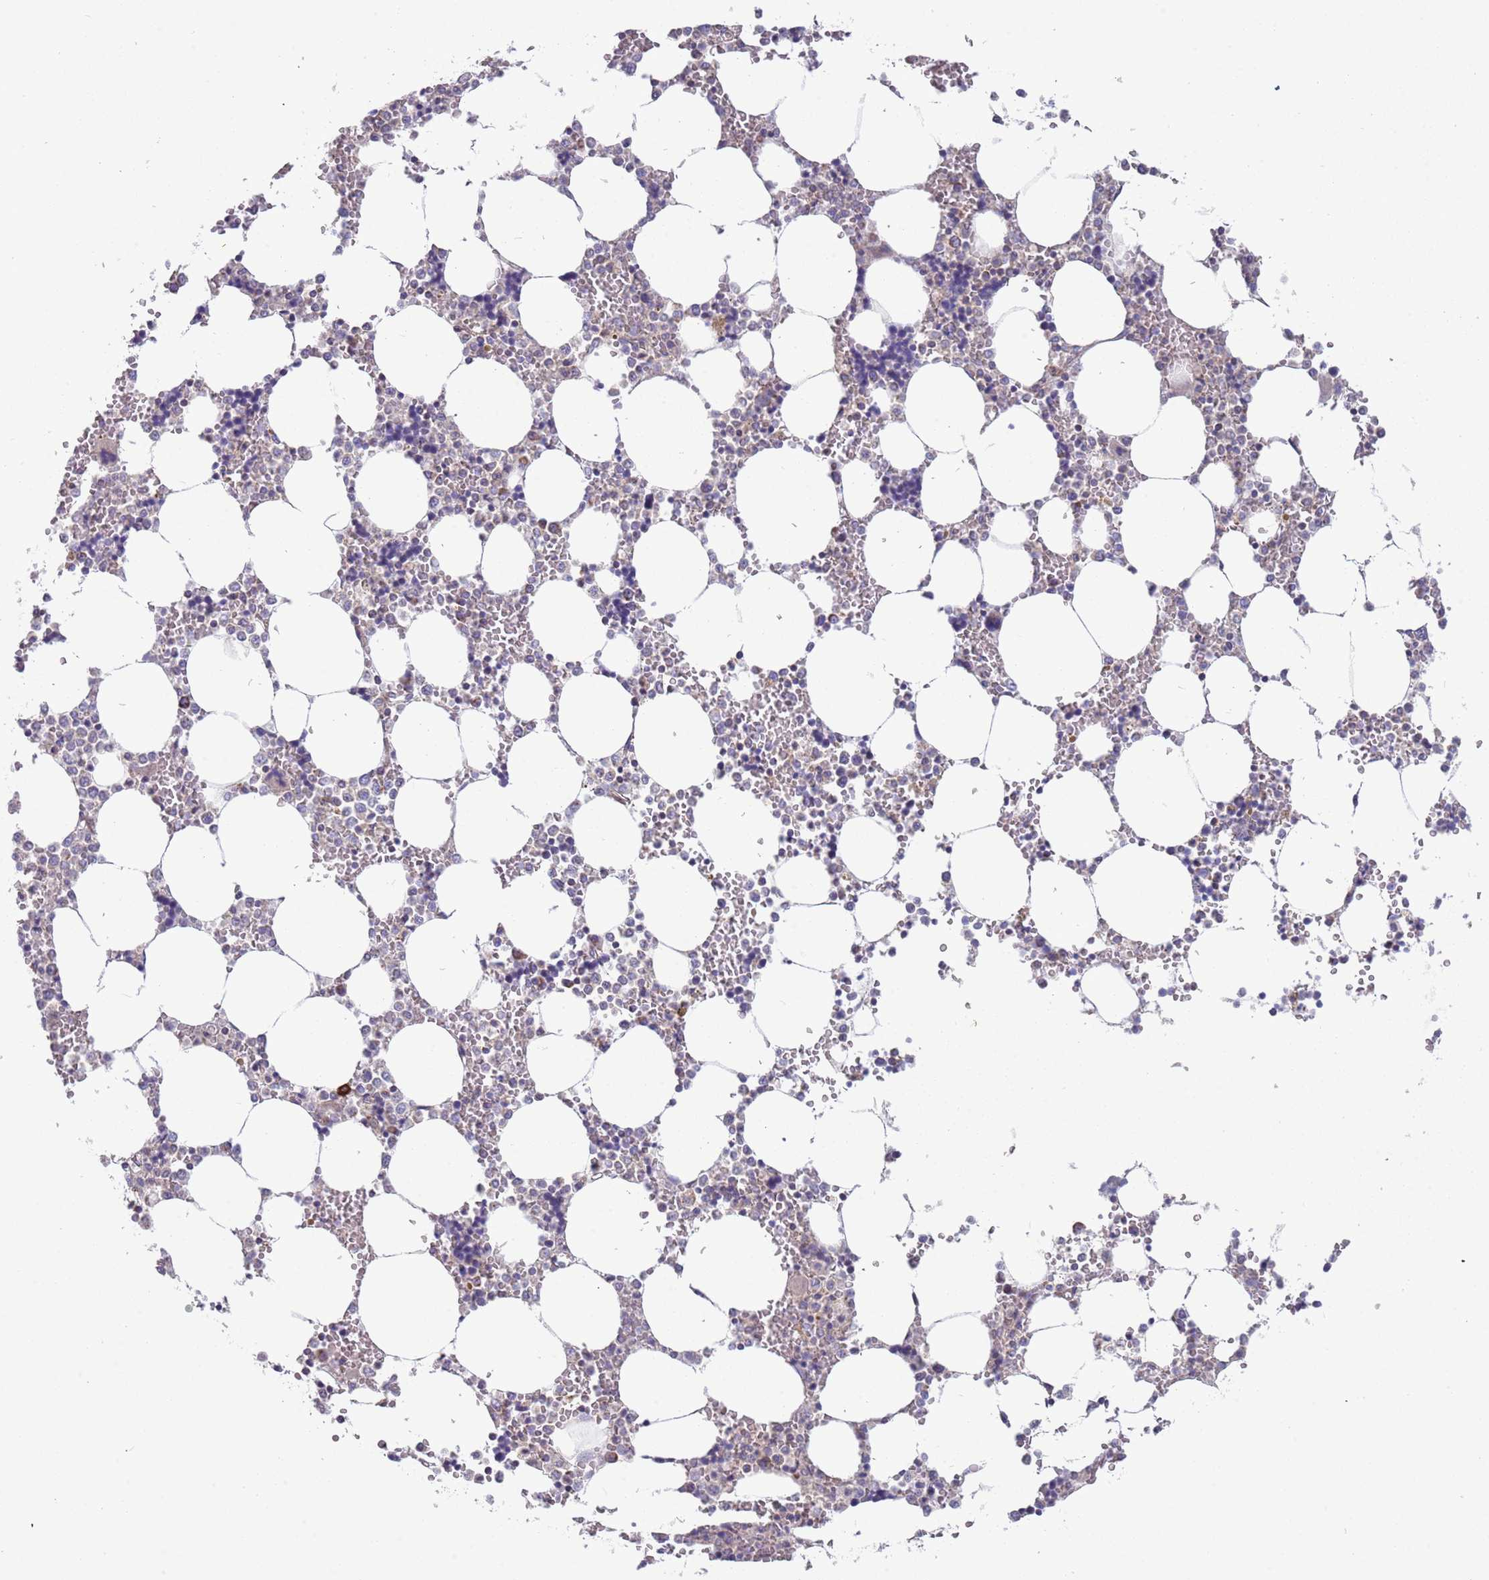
{"staining": {"intensity": "negative", "quantity": "none", "location": "none"}, "tissue": "bone marrow", "cell_type": "Hematopoietic cells", "image_type": "normal", "snomed": [{"axis": "morphology", "description": "Normal tissue, NOS"}, {"axis": "topography", "description": "Bone marrow"}], "caption": "There is no significant positivity in hematopoietic cells of bone marrow. (Immunohistochemistry (ihc), brightfield microscopy, high magnification).", "gene": "IRS4", "patient": {"sex": "male", "age": 64}}